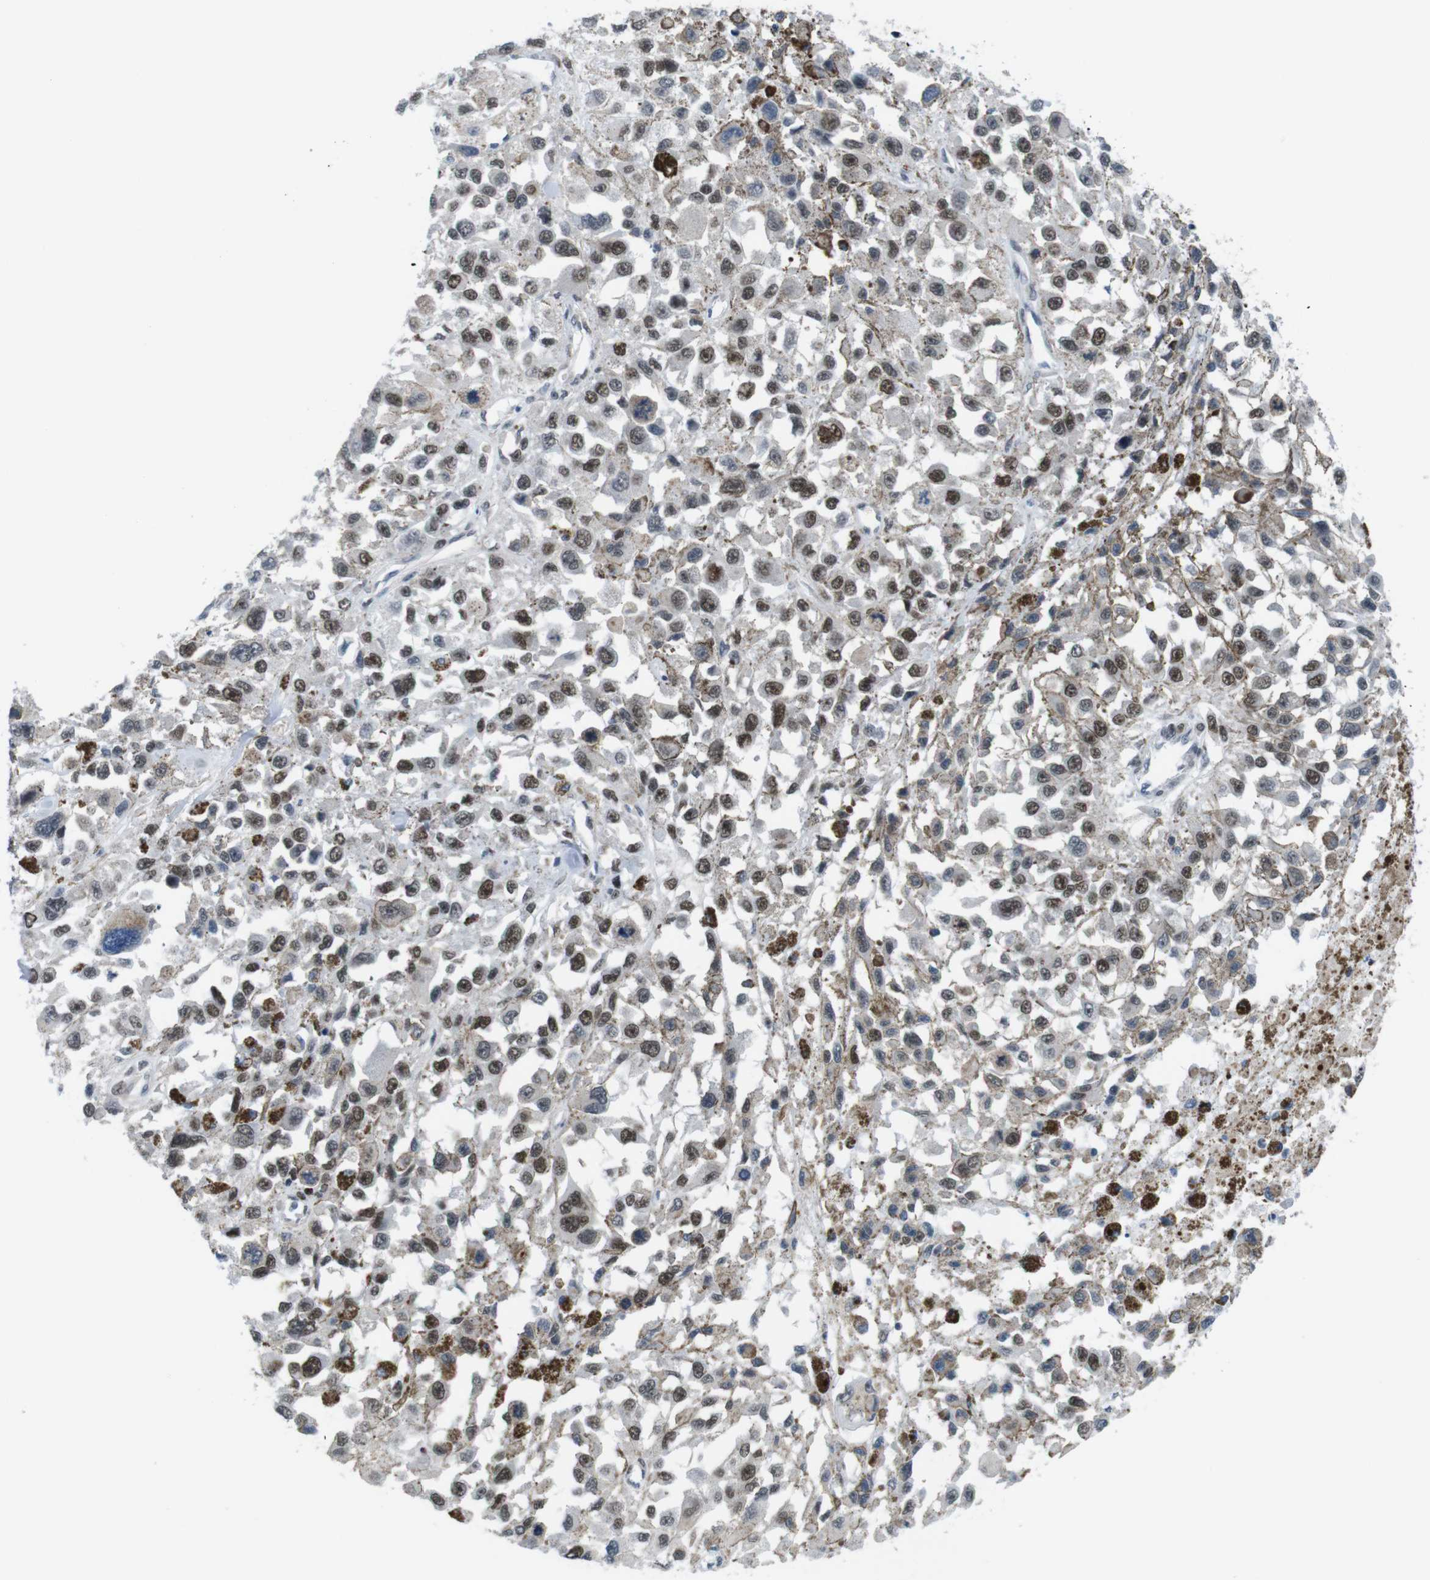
{"staining": {"intensity": "moderate", "quantity": "25%-75%", "location": "nuclear"}, "tissue": "melanoma", "cell_type": "Tumor cells", "image_type": "cancer", "snomed": [{"axis": "morphology", "description": "Malignant melanoma, Metastatic site"}, {"axis": "topography", "description": "Lymph node"}], "caption": "IHC (DAB (3,3'-diaminobenzidine)) staining of human melanoma exhibits moderate nuclear protein expression in about 25%-75% of tumor cells.", "gene": "SMCO2", "patient": {"sex": "male", "age": 59}}